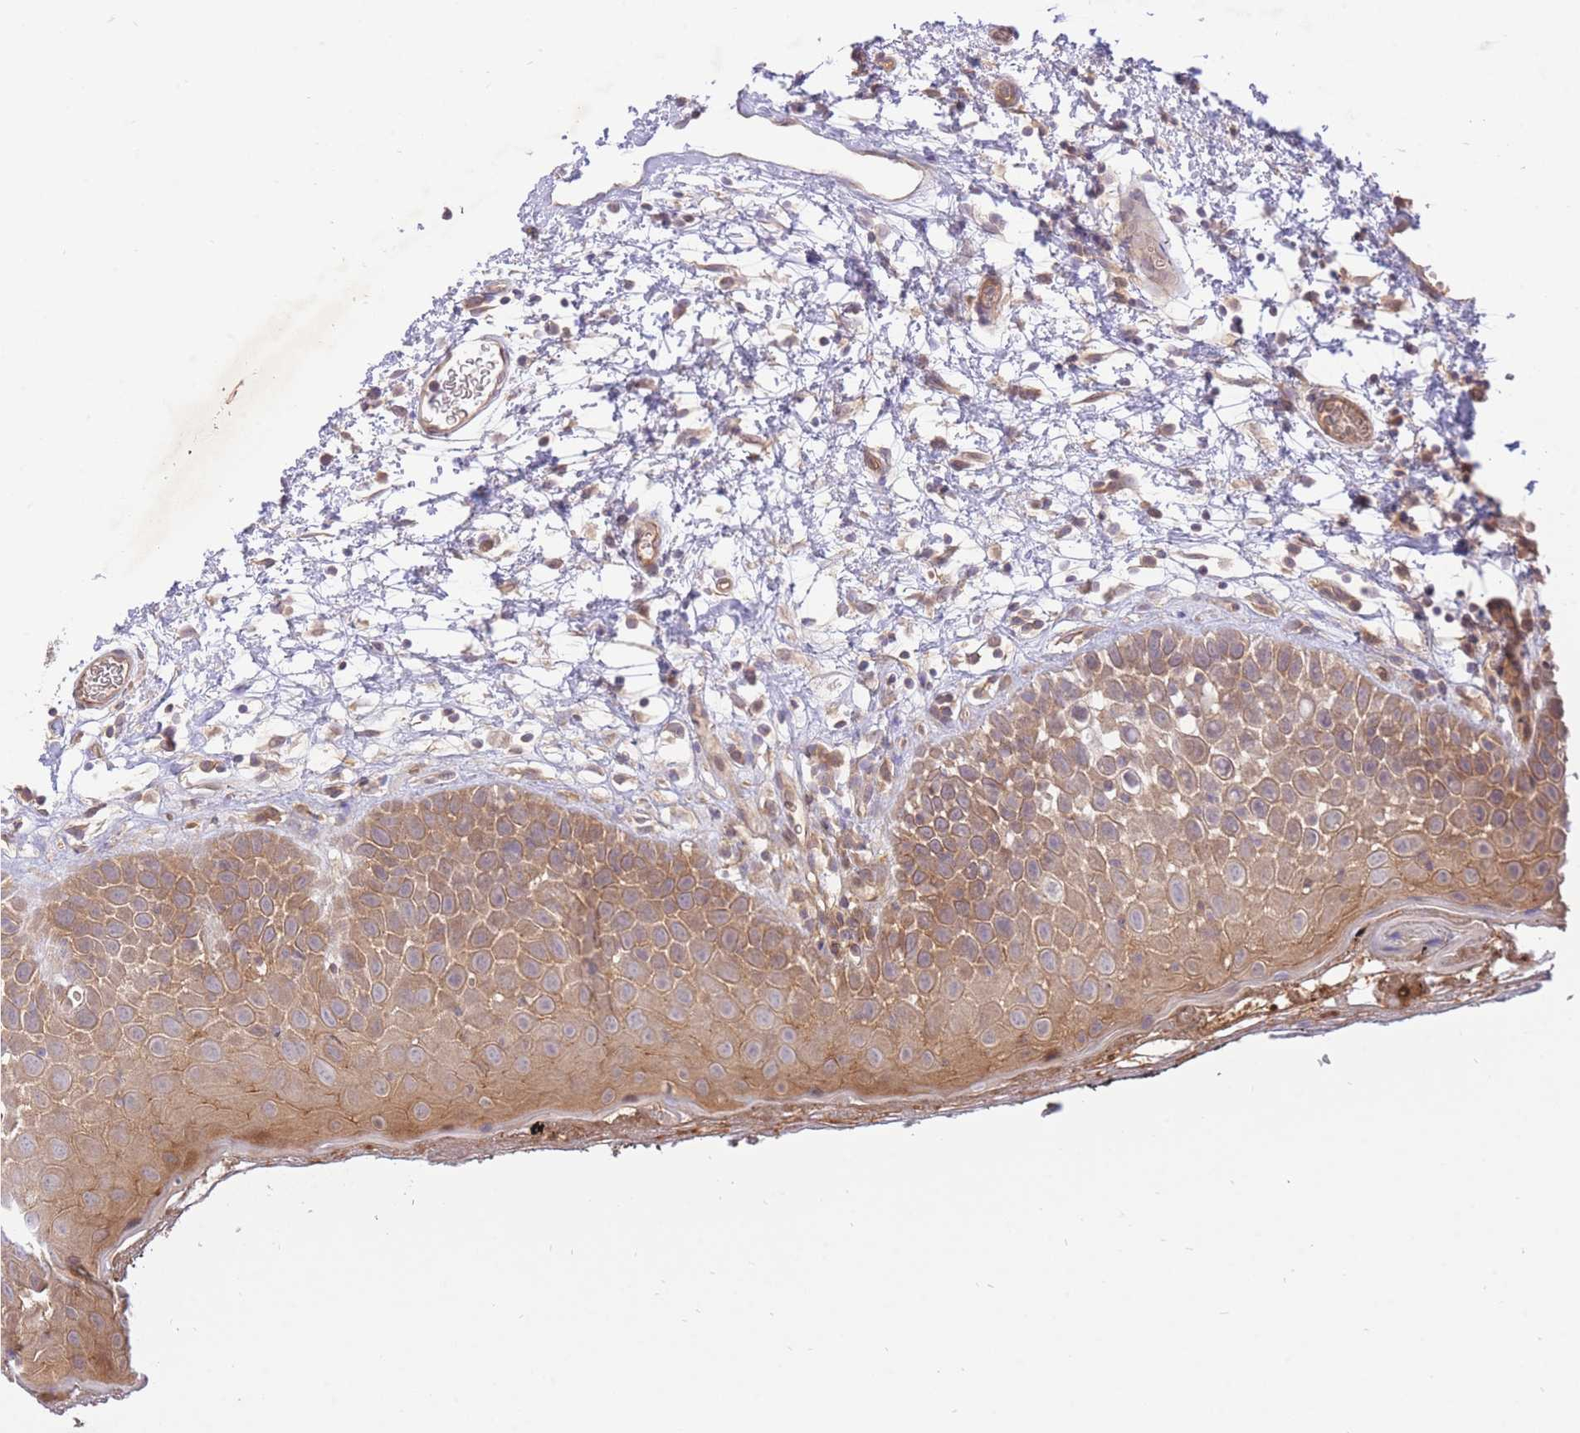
{"staining": {"intensity": "moderate", "quantity": ">75%", "location": "cytoplasmic/membranous"}, "tissue": "oral mucosa", "cell_type": "Squamous epithelial cells", "image_type": "normal", "snomed": [{"axis": "morphology", "description": "Normal tissue, NOS"}, {"axis": "morphology", "description": "Squamous cell carcinoma, NOS"}, {"axis": "topography", "description": "Oral tissue"}, {"axis": "topography", "description": "Tounge, NOS"}, {"axis": "topography", "description": "Head-Neck"}], "caption": "DAB immunohistochemical staining of benign human oral mucosa demonstrates moderate cytoplasmic/membranous protein staining in about >75% of squamous epithelial cells.", "gene": "PREP", "patient": {"sex": "male", "age": 76}}